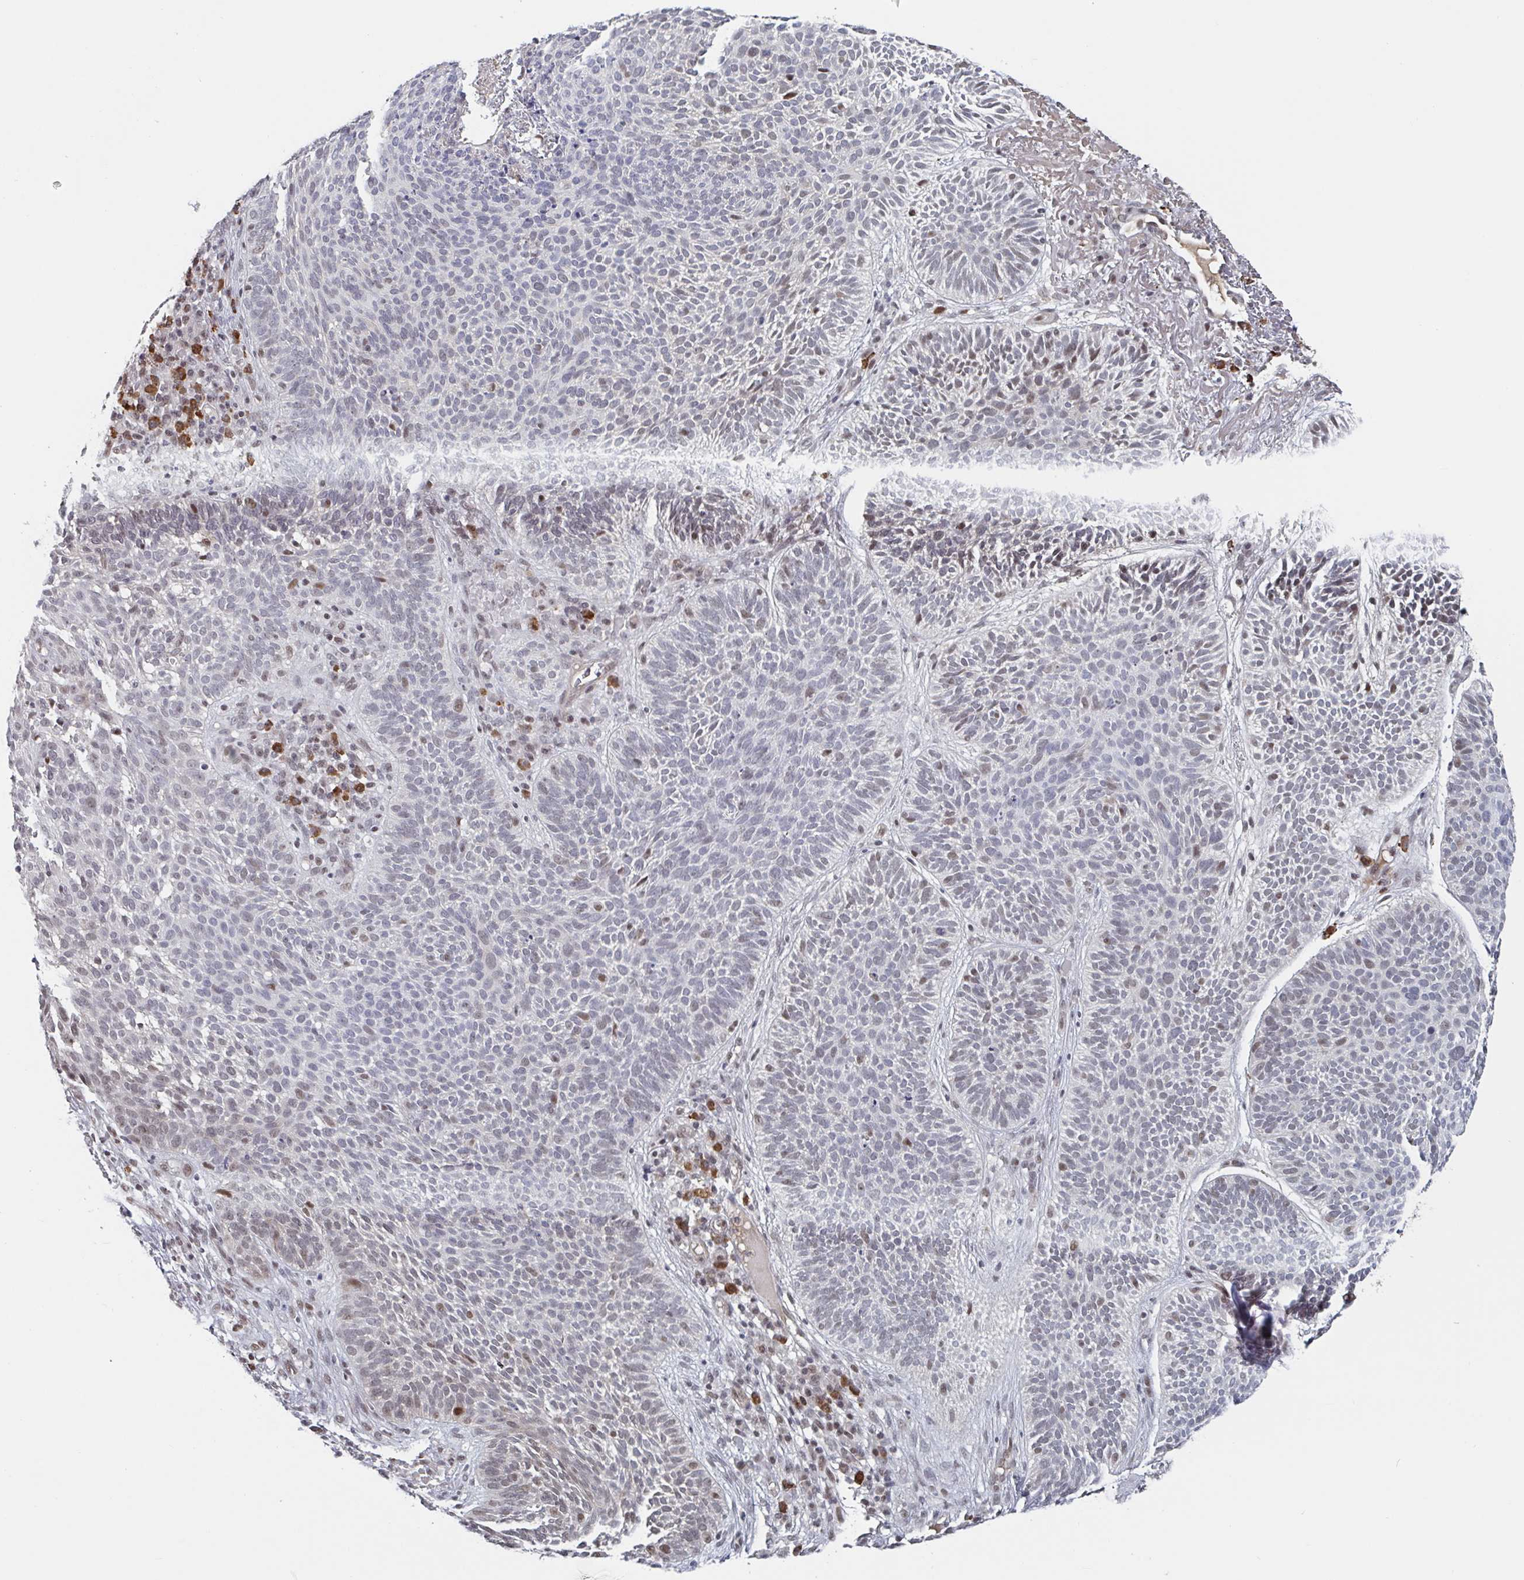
{"staining": {"intensity": "weak", "quantity": "25%-75%", "location": "nuclear"}, "tissue": "skin cancer", "cell_type": "Tumor cells", "image_type": "cancer", "snomed": [{"axis": "morphology", "description": "Basal cell carcinoma"}, {"axis": "topography", "description": "Skin"}, {"axis": "topography", "description": "Skin of face"}], "caption": "A brown stain shows weak nuclear expression of a protein in basal cell carcinoma (skin) tumor cells.", "gene": "BCL7B", "patient": {"sex": "female", "age": 82}}